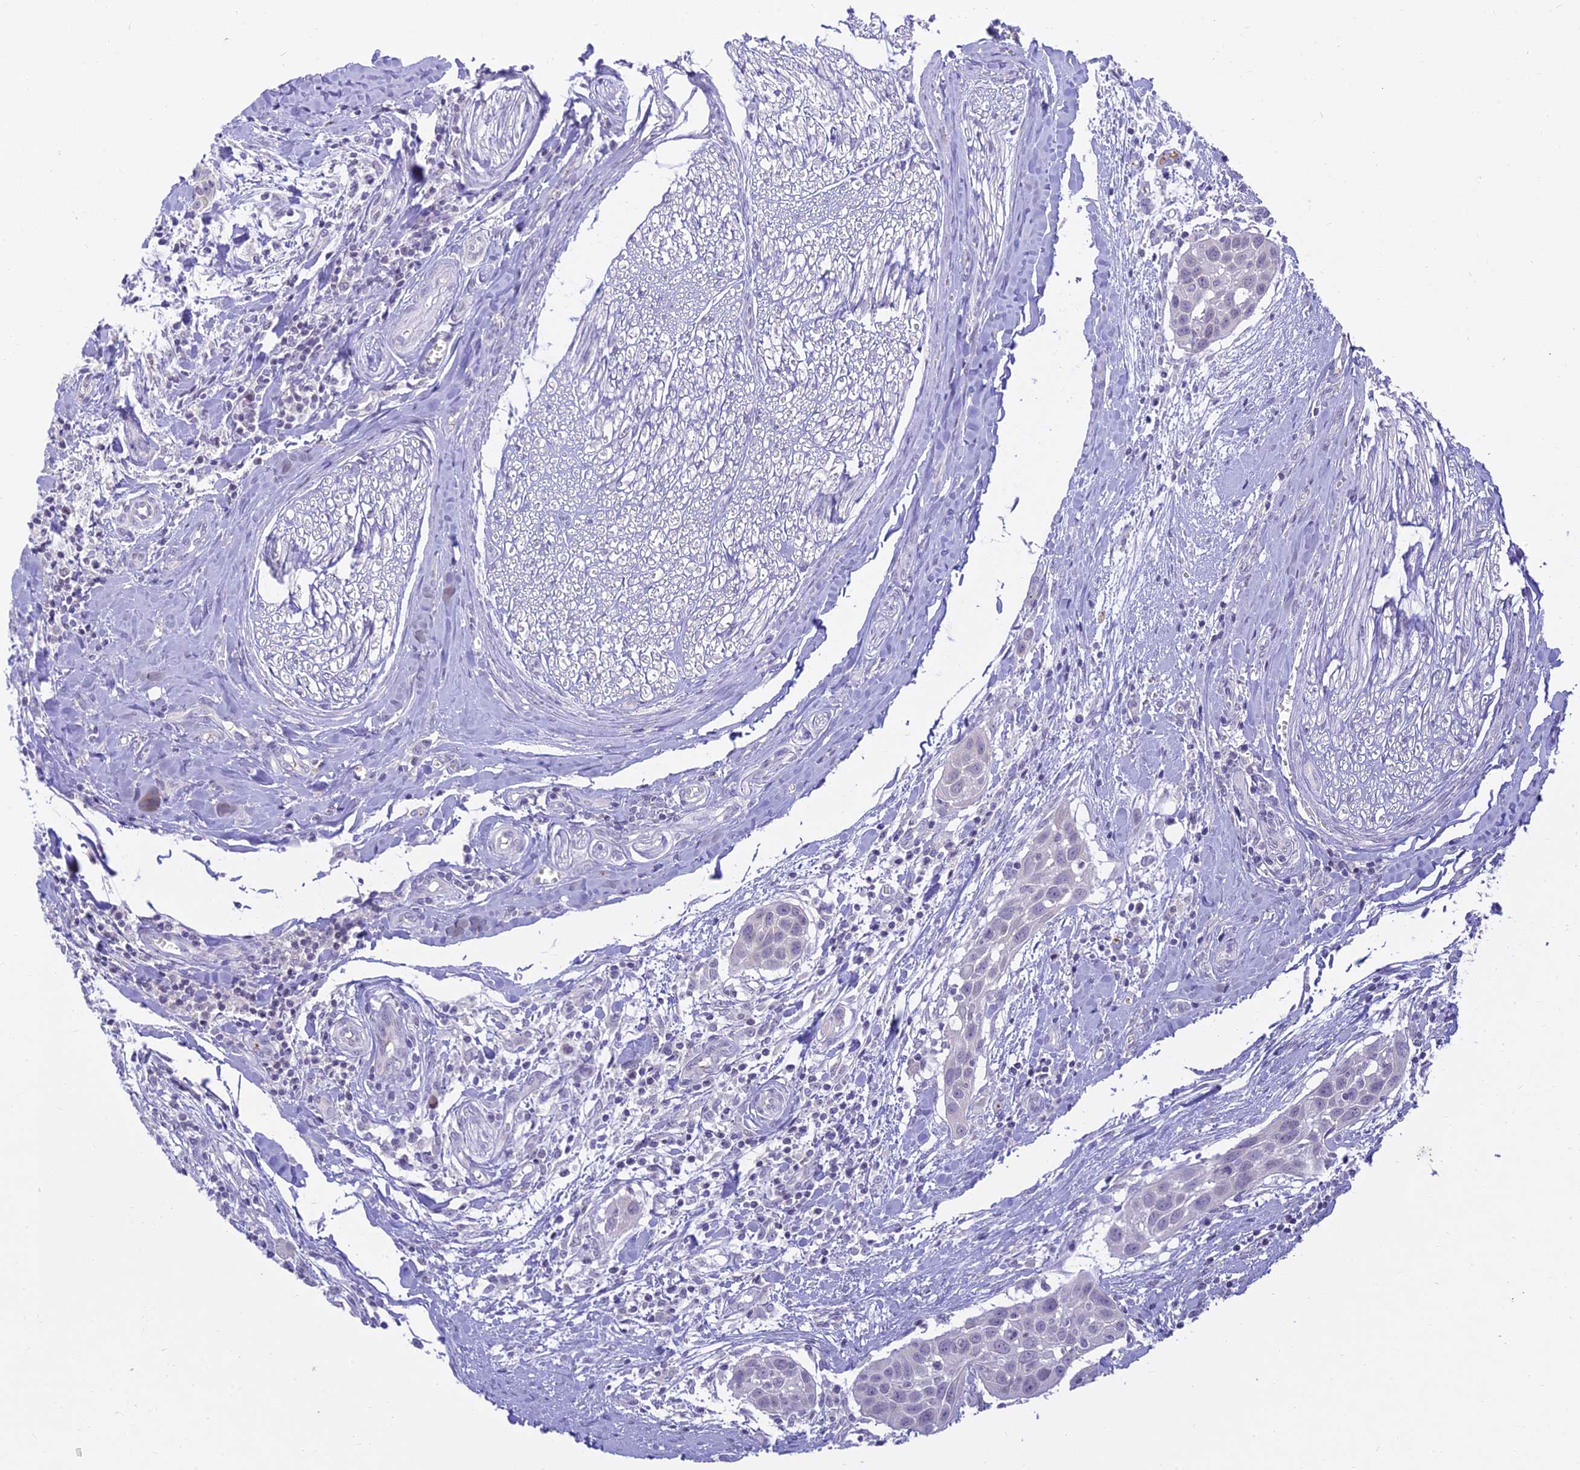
{"staining": {"intensity": "weak", "quantity": "<25%", "location": "cytoplasmic/membranous"}, "tissue": "head and neck cancer", "cell_type": "Tumor cells", "image_type": "cancer", "snomed": [{"axis": "morphology", "description": "Squamous cell carcinoma, NOS"}, {"axis": "topography", "description": "Oral tissue"}, {"axis": "topography", "description": "Head-Neck"}], "caption": "Human head and neck cancer stained for a protein using immunohistochemistry reveals no staining in tumor cells.", "gene": "TMEM40", "patient": {"sex": "female", "age": 50}}